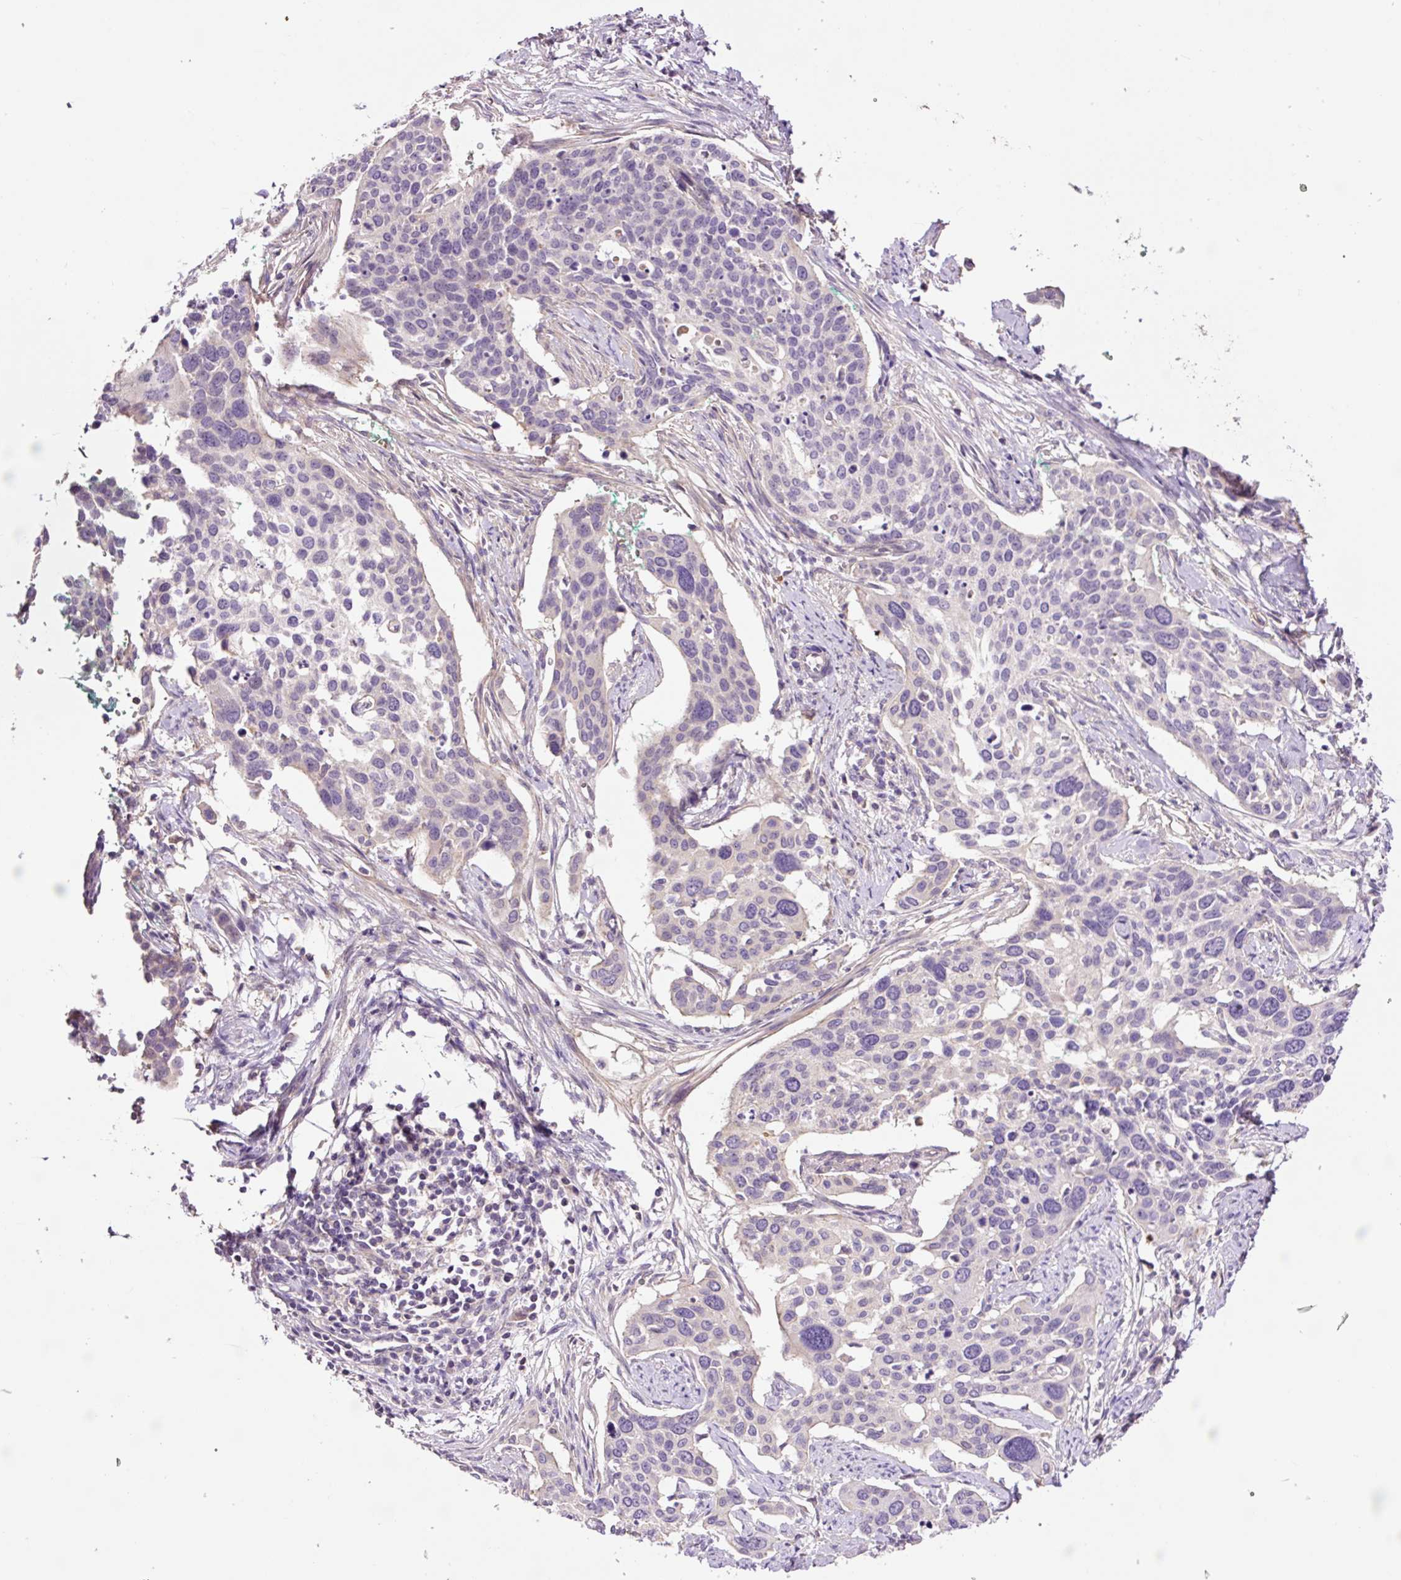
{"staining": {"intensity": "negative", "quantity": "none", "location": "none"}, "tissue": "cervical cancer", "cell_type": "Tumor cells", "image_type": "cancer", "snomed": [{"axis": "morphology", "description": "Squamous cell carcinoma, NOS"}, {"axis": "topography", "description": "Cervix"}], "caption": "DAB immunohistochemical staining of cervical cancer shows no significant staining in tumor cells.", "gene": "TMEM235", "patient": {"sex": "female", "age": 44}}